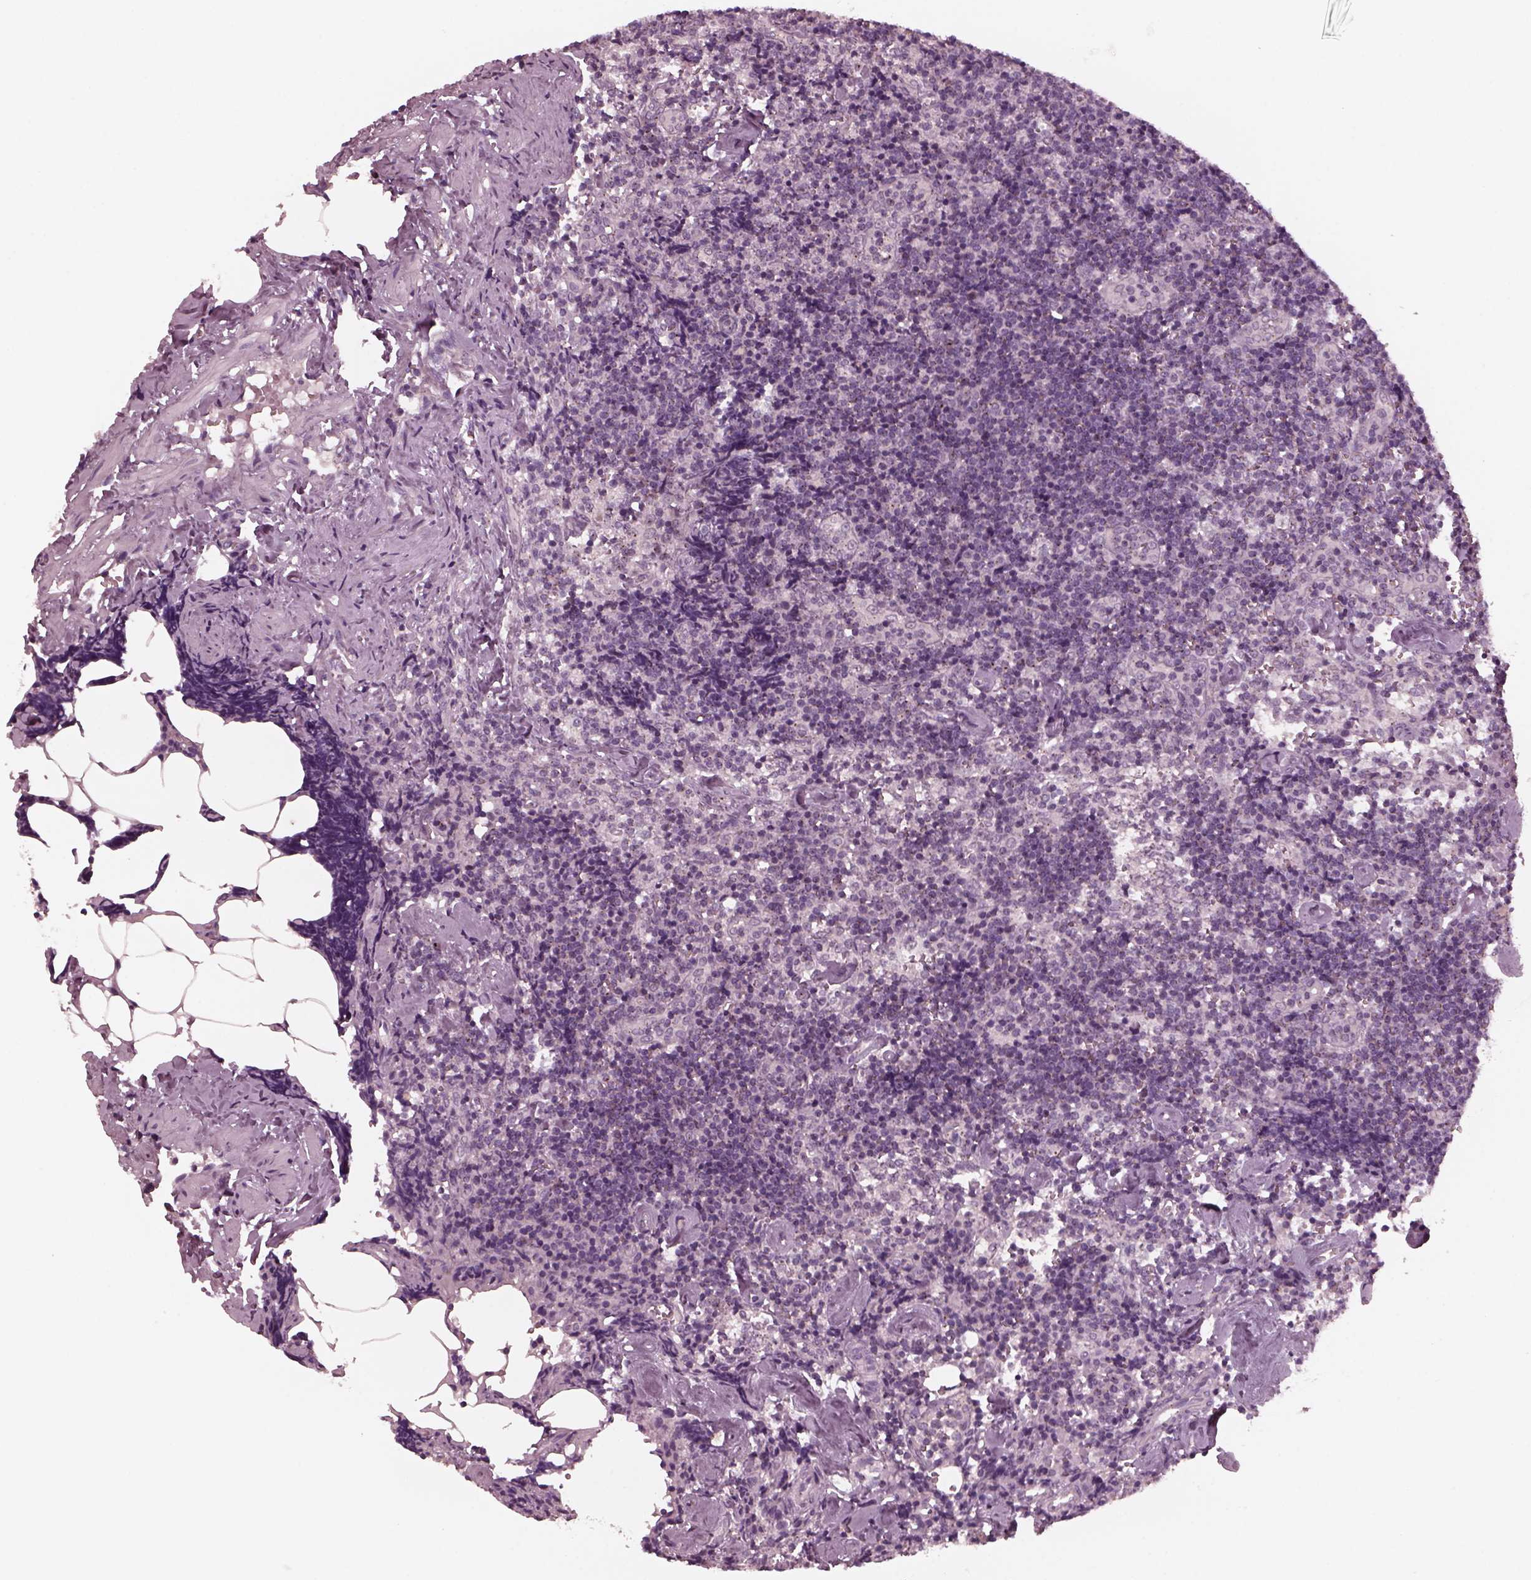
{"staining": {"intensity": "weak", "quantity": "<25%", "location": "cytoplasmic/membranous"}, "tissue": "lymph node", "cell_type": "Germinal center cells", "image_type": "normal", "snomed": [{"axis": "morphology", "description": "Normal tissue, NOS"}, {"axis": "topography", "description": "Lymph node"}], "caption": "Immunohistochemistry (IHC) micrograph of benign lymph node: lymph node stained with DAB exhibits no significant protein positivity in germinal center cells. The staining was performed using DAB (3,3'-diaminobenzidine) to visualize the protein expression in brown, while the nuclei were stained in blue with hematoxylin (Magnification: 20x).", "gene": "SAXO1", "patient": {"sex": "female", "age": 50}}